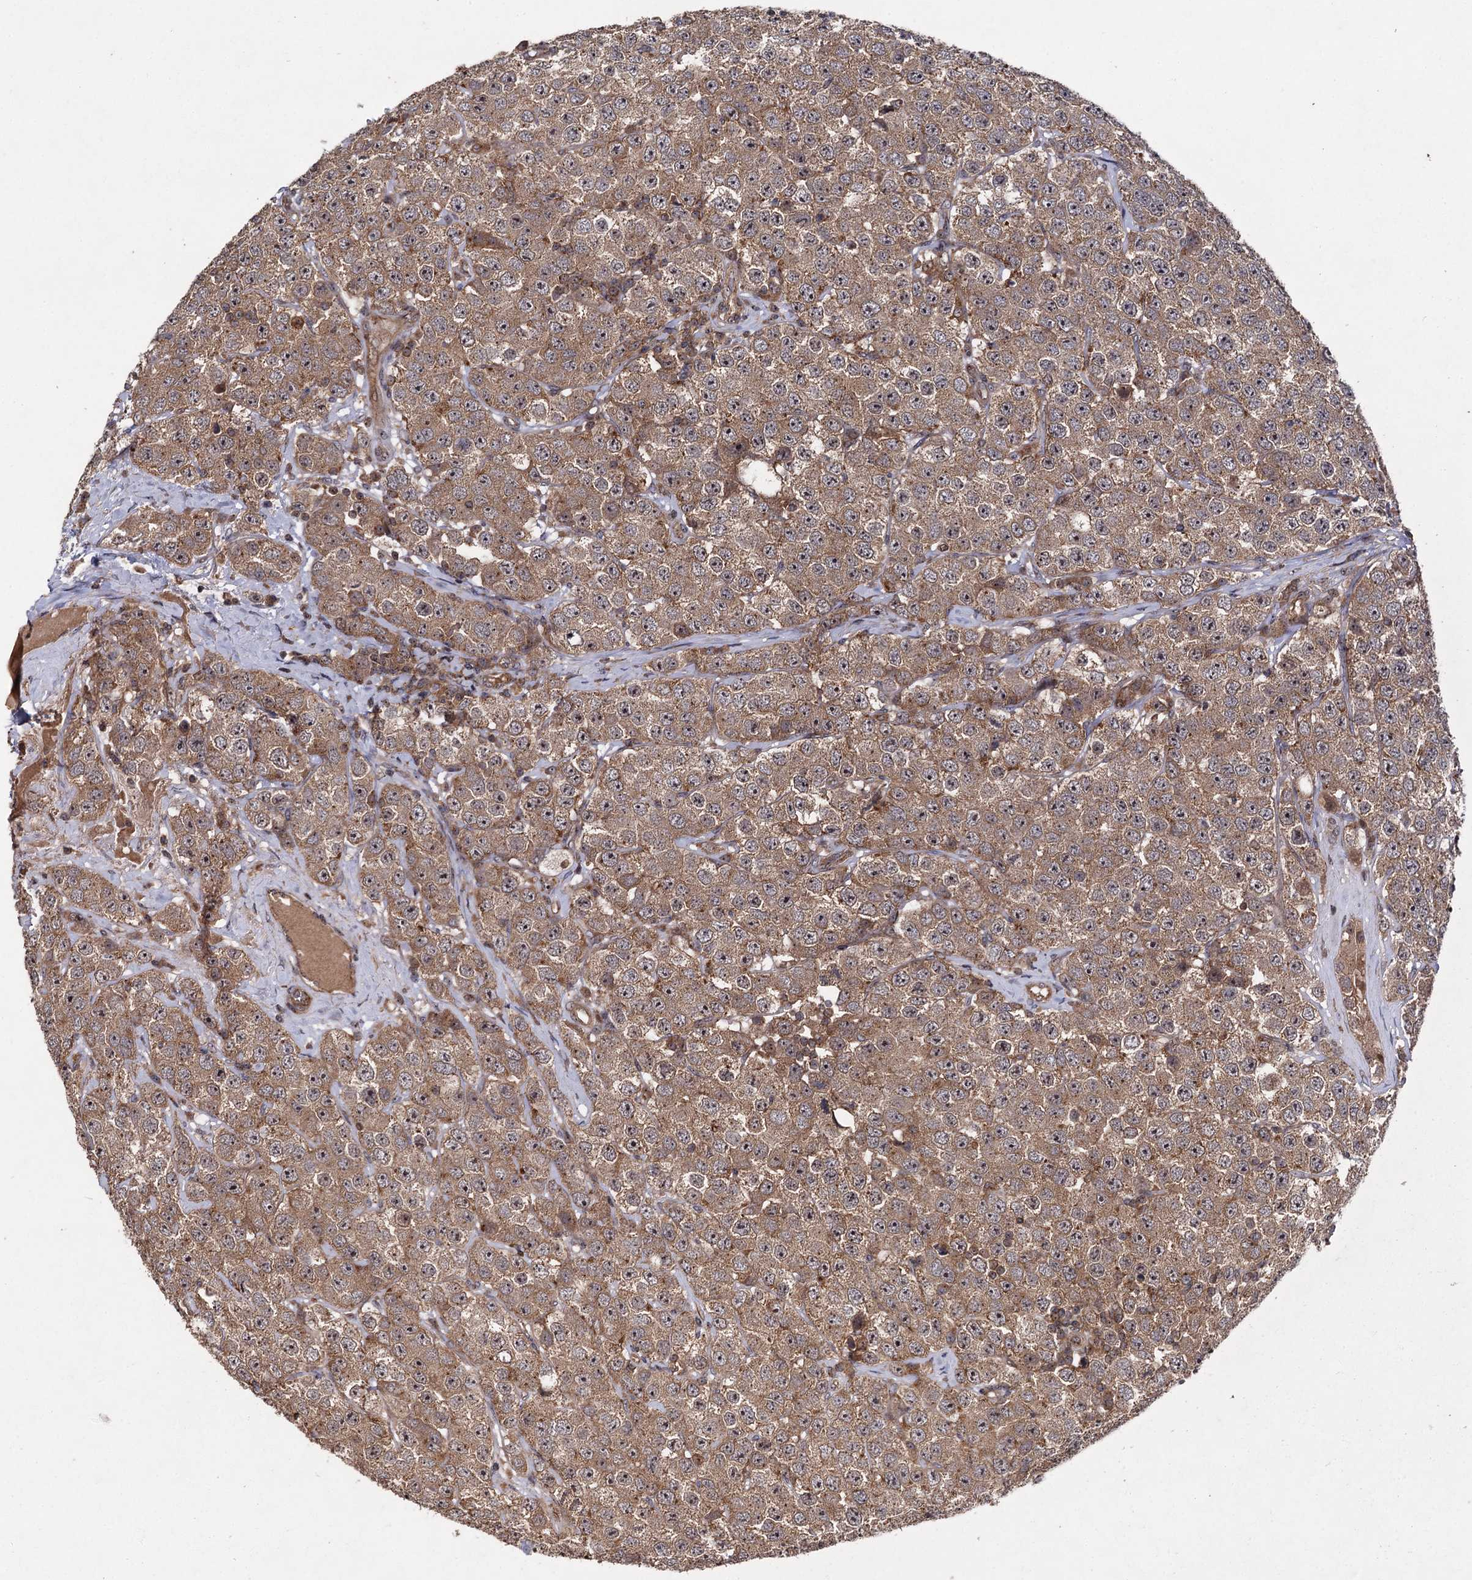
{"staining": {"intensity": "moderate", "quantity": ">75%", "location": "cytoplasmic/membranous"}, "tissue": "testis cancer", "cell_type": "Tumor cells", "image_type": "cancer", "snomed": [{"axis": "morphology", "description": "Seminoma, NOS"}, {"axis": "topography", "description": "Testis"}], "caption": "High-magnification brightfield microscopy of seminoma (testis) stained with DAB (brown) and counterstained with hematoxylin (blue). tumor cells exhibit moderate cytoplasmic/membranous positivity is appreciated in about>75% of cells.", "gene": "KXD1", "patient": {"sex": "male", "age": 28}}